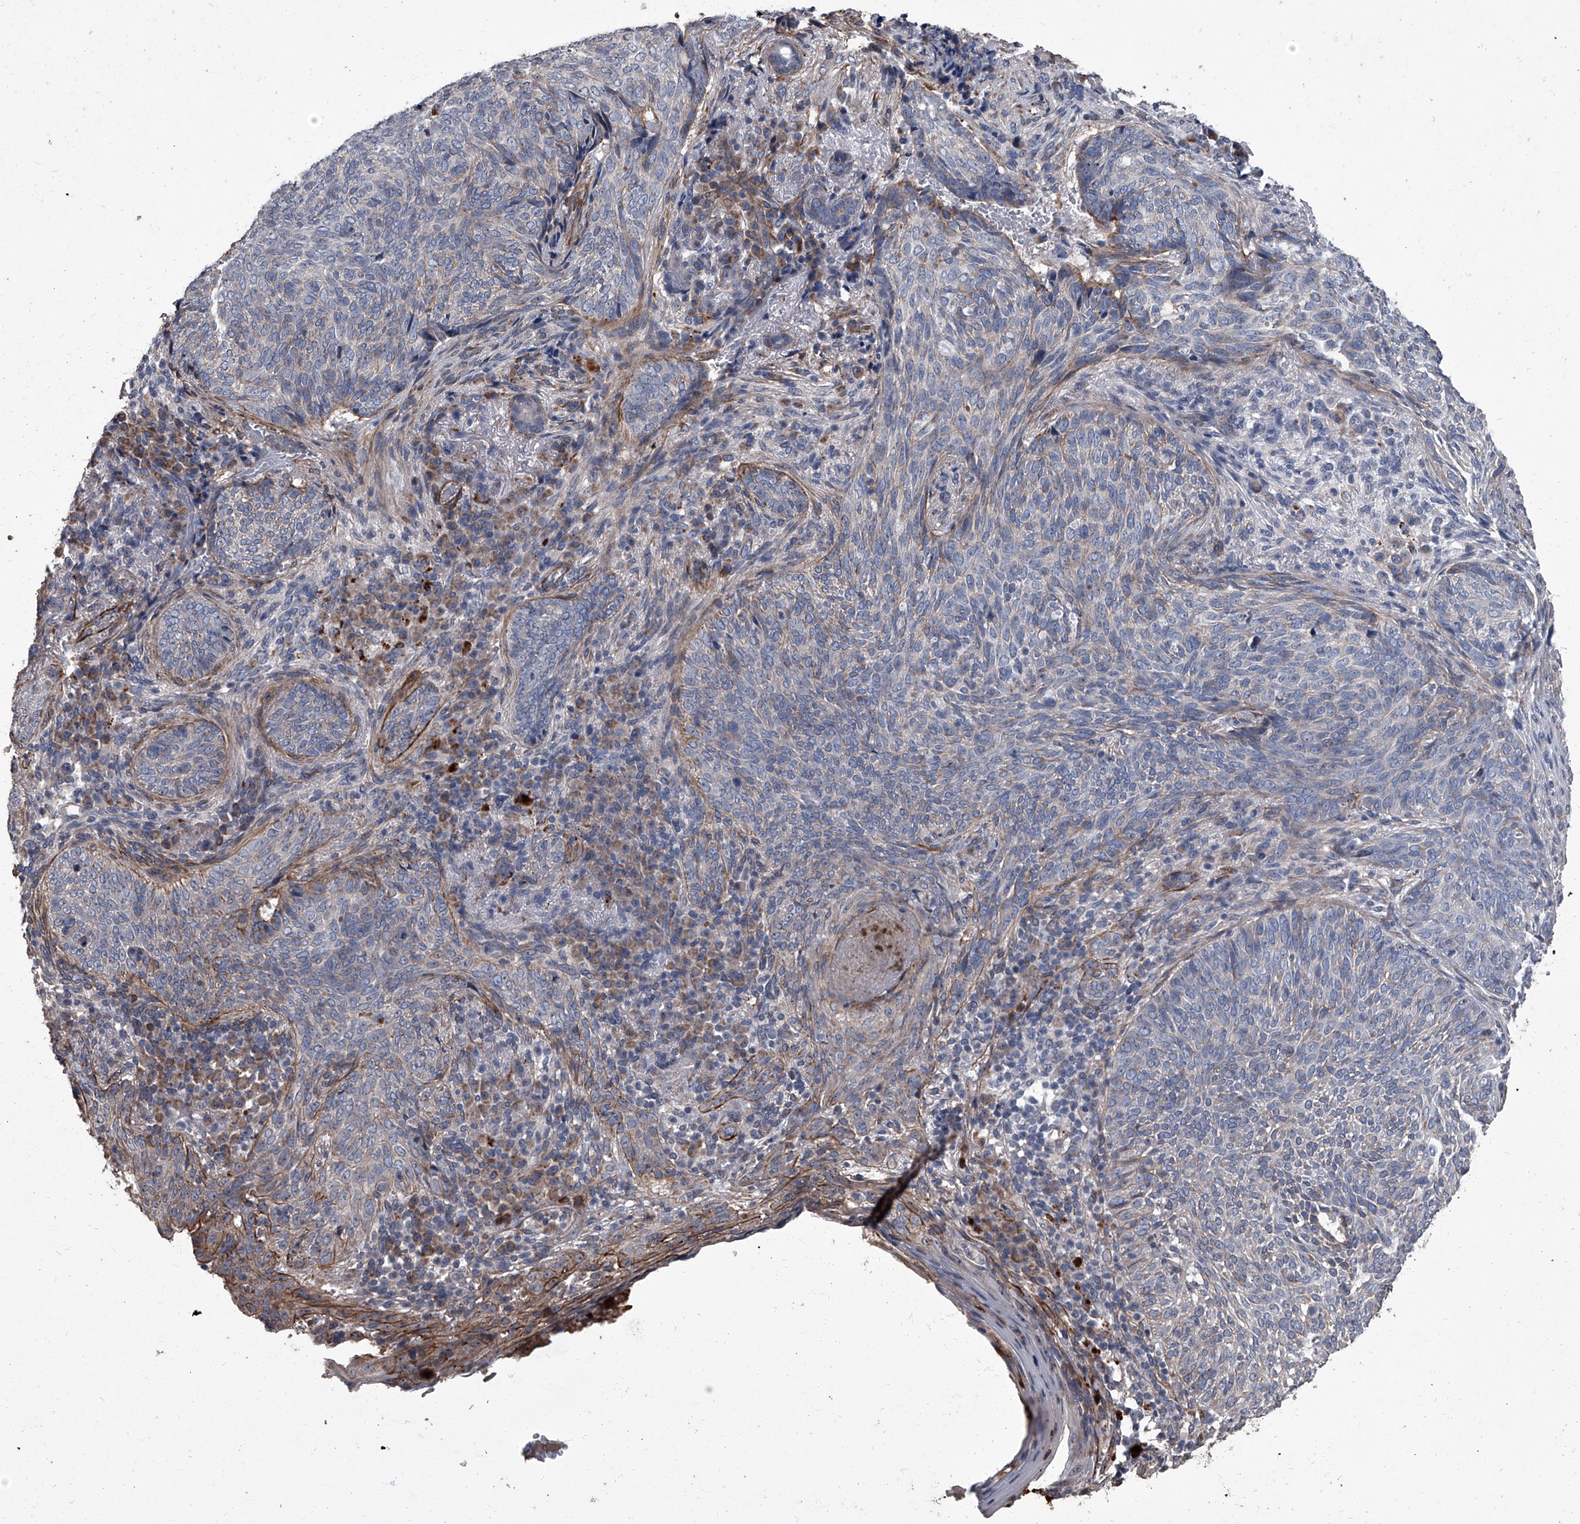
{"staining": {"intensity": "weak", "quantity": "<25%", "location": "cytoplasmic/membranous"}, "tissue": "skin cancer", "cell_type": "Tumor cells", "image_type": "cancer", "snomed": [{"axis": "morphology", "description": "Basal cell carcinoma"}, {"axis": "topography", "description": "Skin"}], "caption": "This image is of skin cancer (basal cell carcinoma) stained with immunohistochemistry (IHC) to label a protein in brown with the nuclei are counter-stained blue. There is no positivity in tumor cells. (DAB IHC with hematoxylin counter stain).", "gene": "SIRT4", "patient": {"sex": "male", "age": 85}}